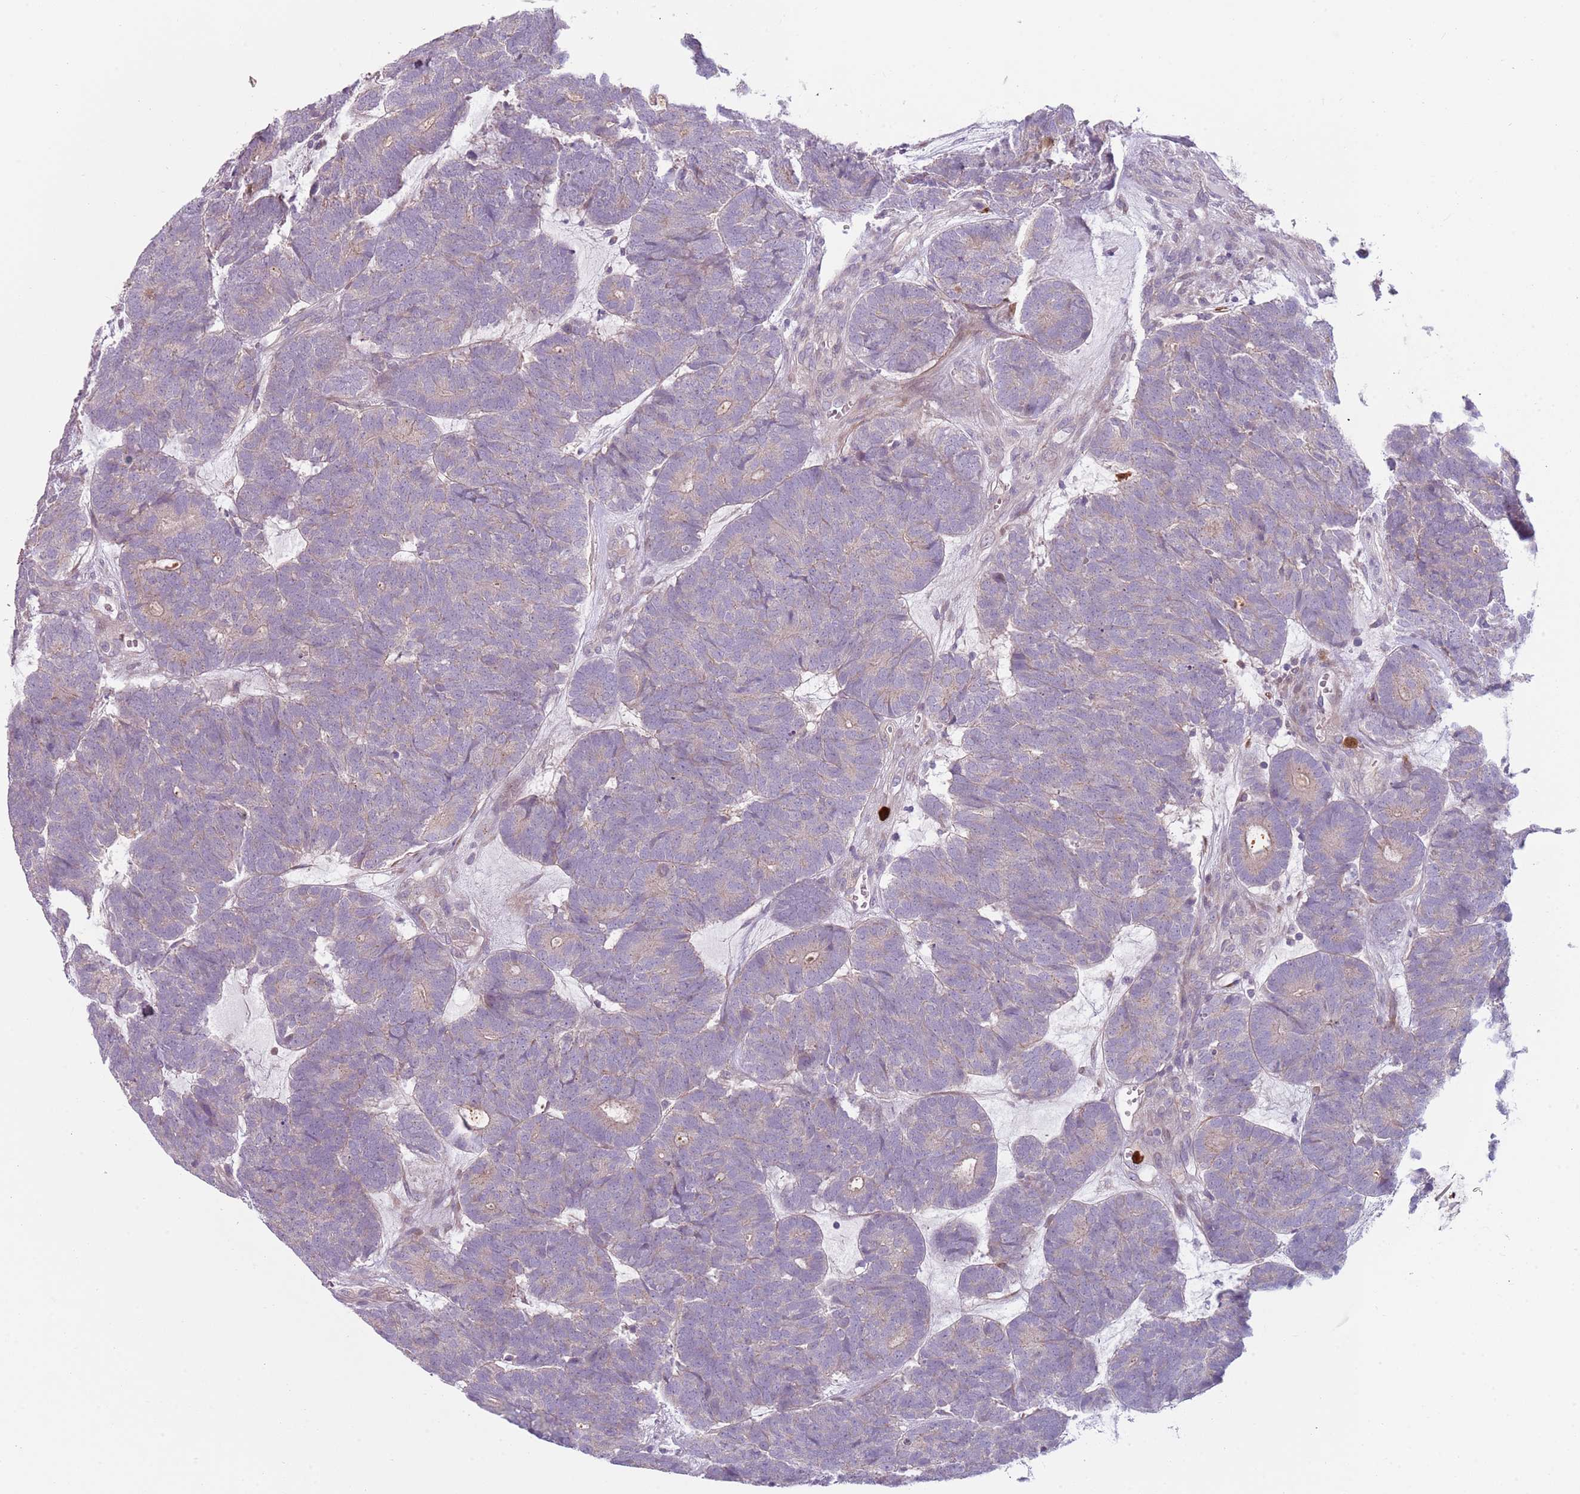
{"staining": {"intensity": "weak", "quantity": "<25%", "location": "cytoplasmic/membranous"}, "tissue": "head and neck cancer", "cell_type": "Tumor cells", "image_type": "cancer", "snomed": [{"axis": "morphology", "description": "Adenocarcinoma, NOS"}, {"axis": "topography", "description": "Head-Neck"}], "caption": "This is an immunohistochemistry photomicrograph of human adenocarcinoma (head and neck). There is no expression in tumor cells.", "gene": "SPAG4", "patient": {"sex": "female", "age": 81}}